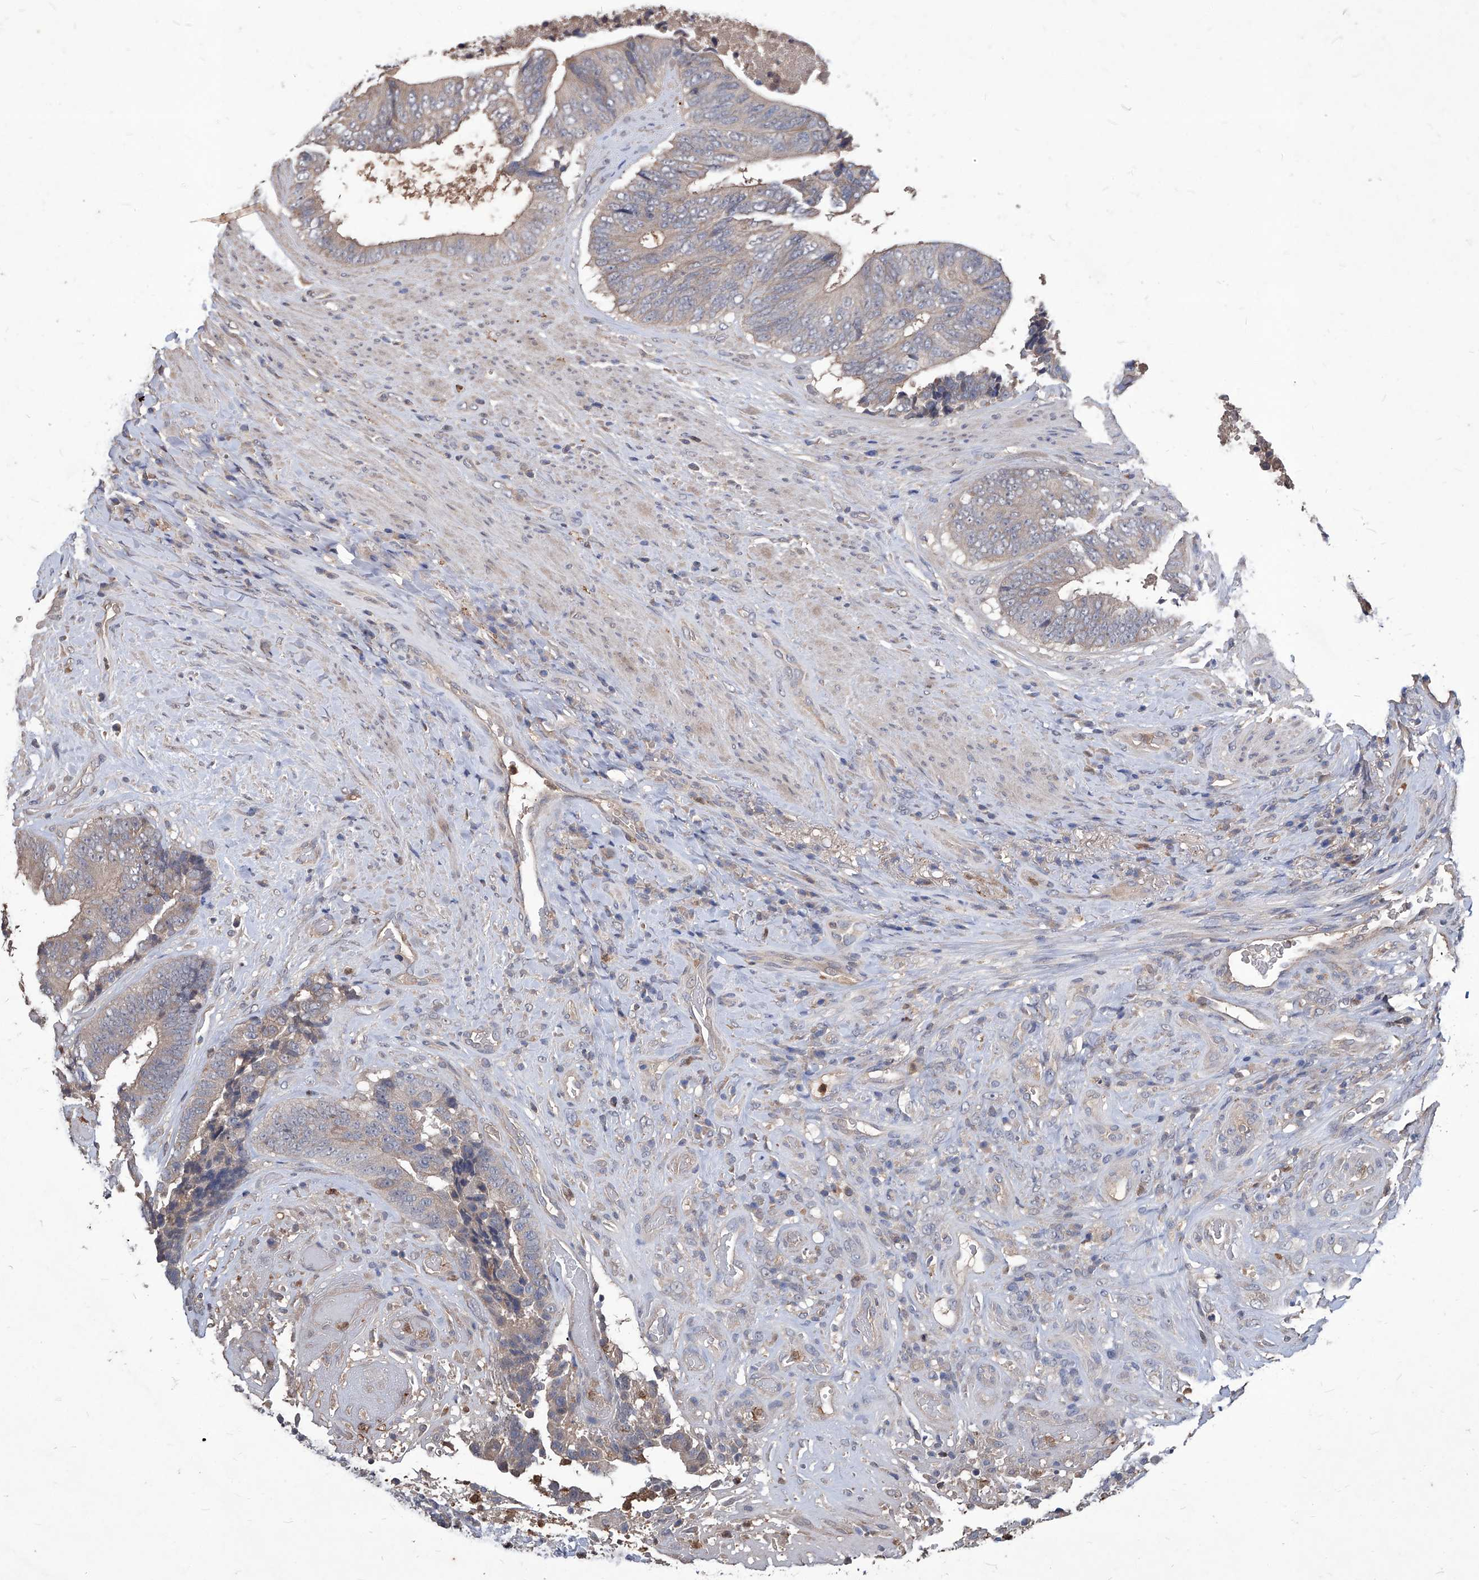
{"staining": {"intensity": "weak", "quantity": ">75%", "location": "cytoplasmic/membranous"}, "tissue": "colorectal cancer", "cell_type": "Tumor cells", "image_type": "cancer", "snomed": [{"axis": "morphology", "description": "Adenocarcinoma, NOS"}, {"axis": "topography", "description": "Rectum"}], "caption": "Adenocarcinoma (colorectal) stained with DAB (3,3'-diaminobenzidine) immunohistochemistry reveals low levels of weak cytoplasmic/membranous staining in about >75% of tumor cells.", "gene": "SYNGR1", "patient": {"sex": "male", "age": 72}}